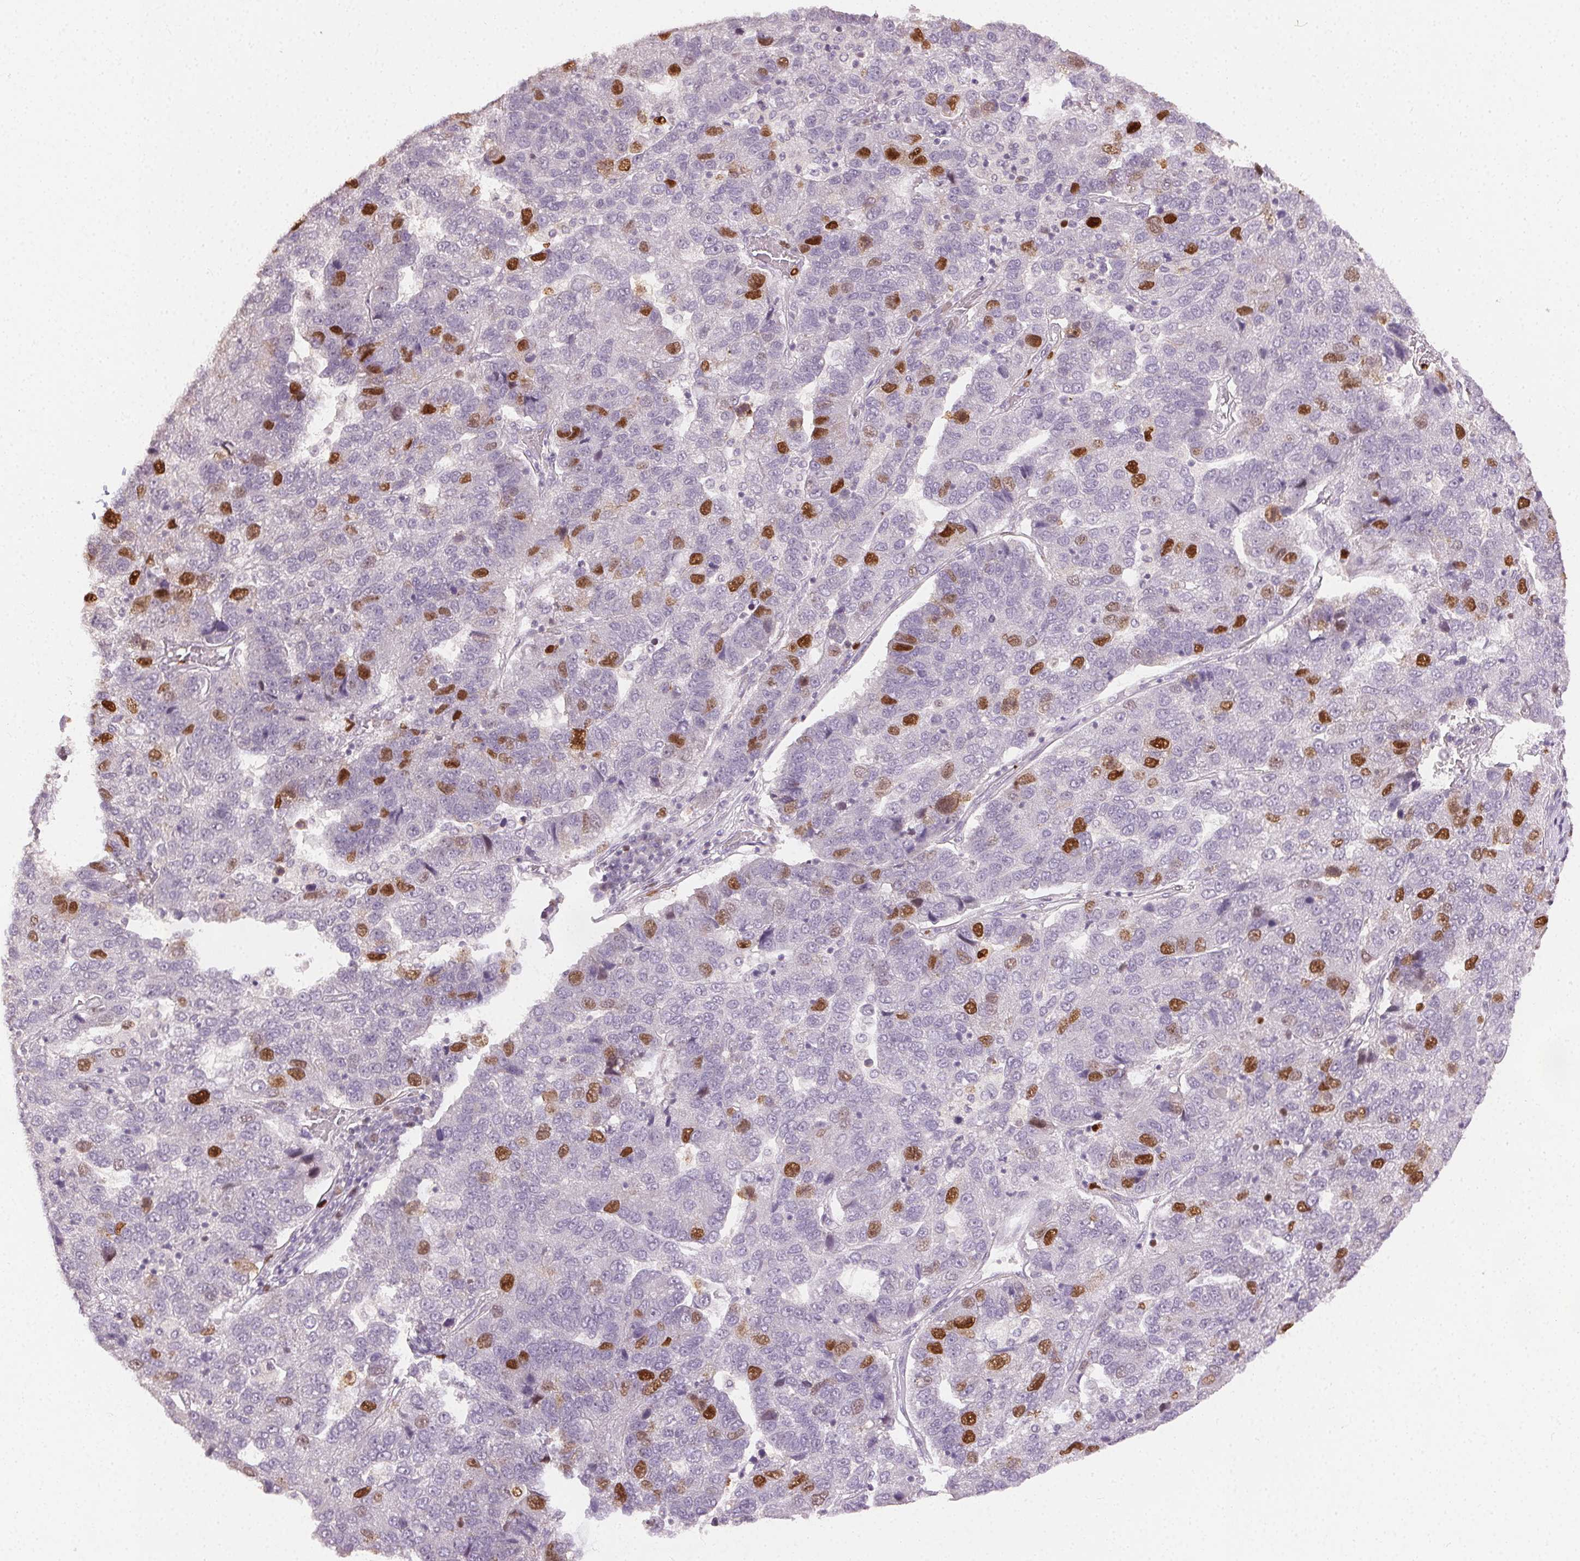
{"staining": {"intensity": "moderate", "quantity": "<25%", "location": "nuclear"}, "tissue": "pancreatic cancer", "cell_type": "Tumor cells", "image_type": "cancer", "snomed": [{"axis": "morphology", "description": "Adenocarcinoma, NOS"}, {"axis": "topography", "description": "Pancreas"}], "caption": "A brown stain labels moderate nuclear expression of a protein in human pancreatic cancer (adenocarcinoma) tumor cells.", "gene": "ANLN", "patient": {"sex": "female", "age": 61}}